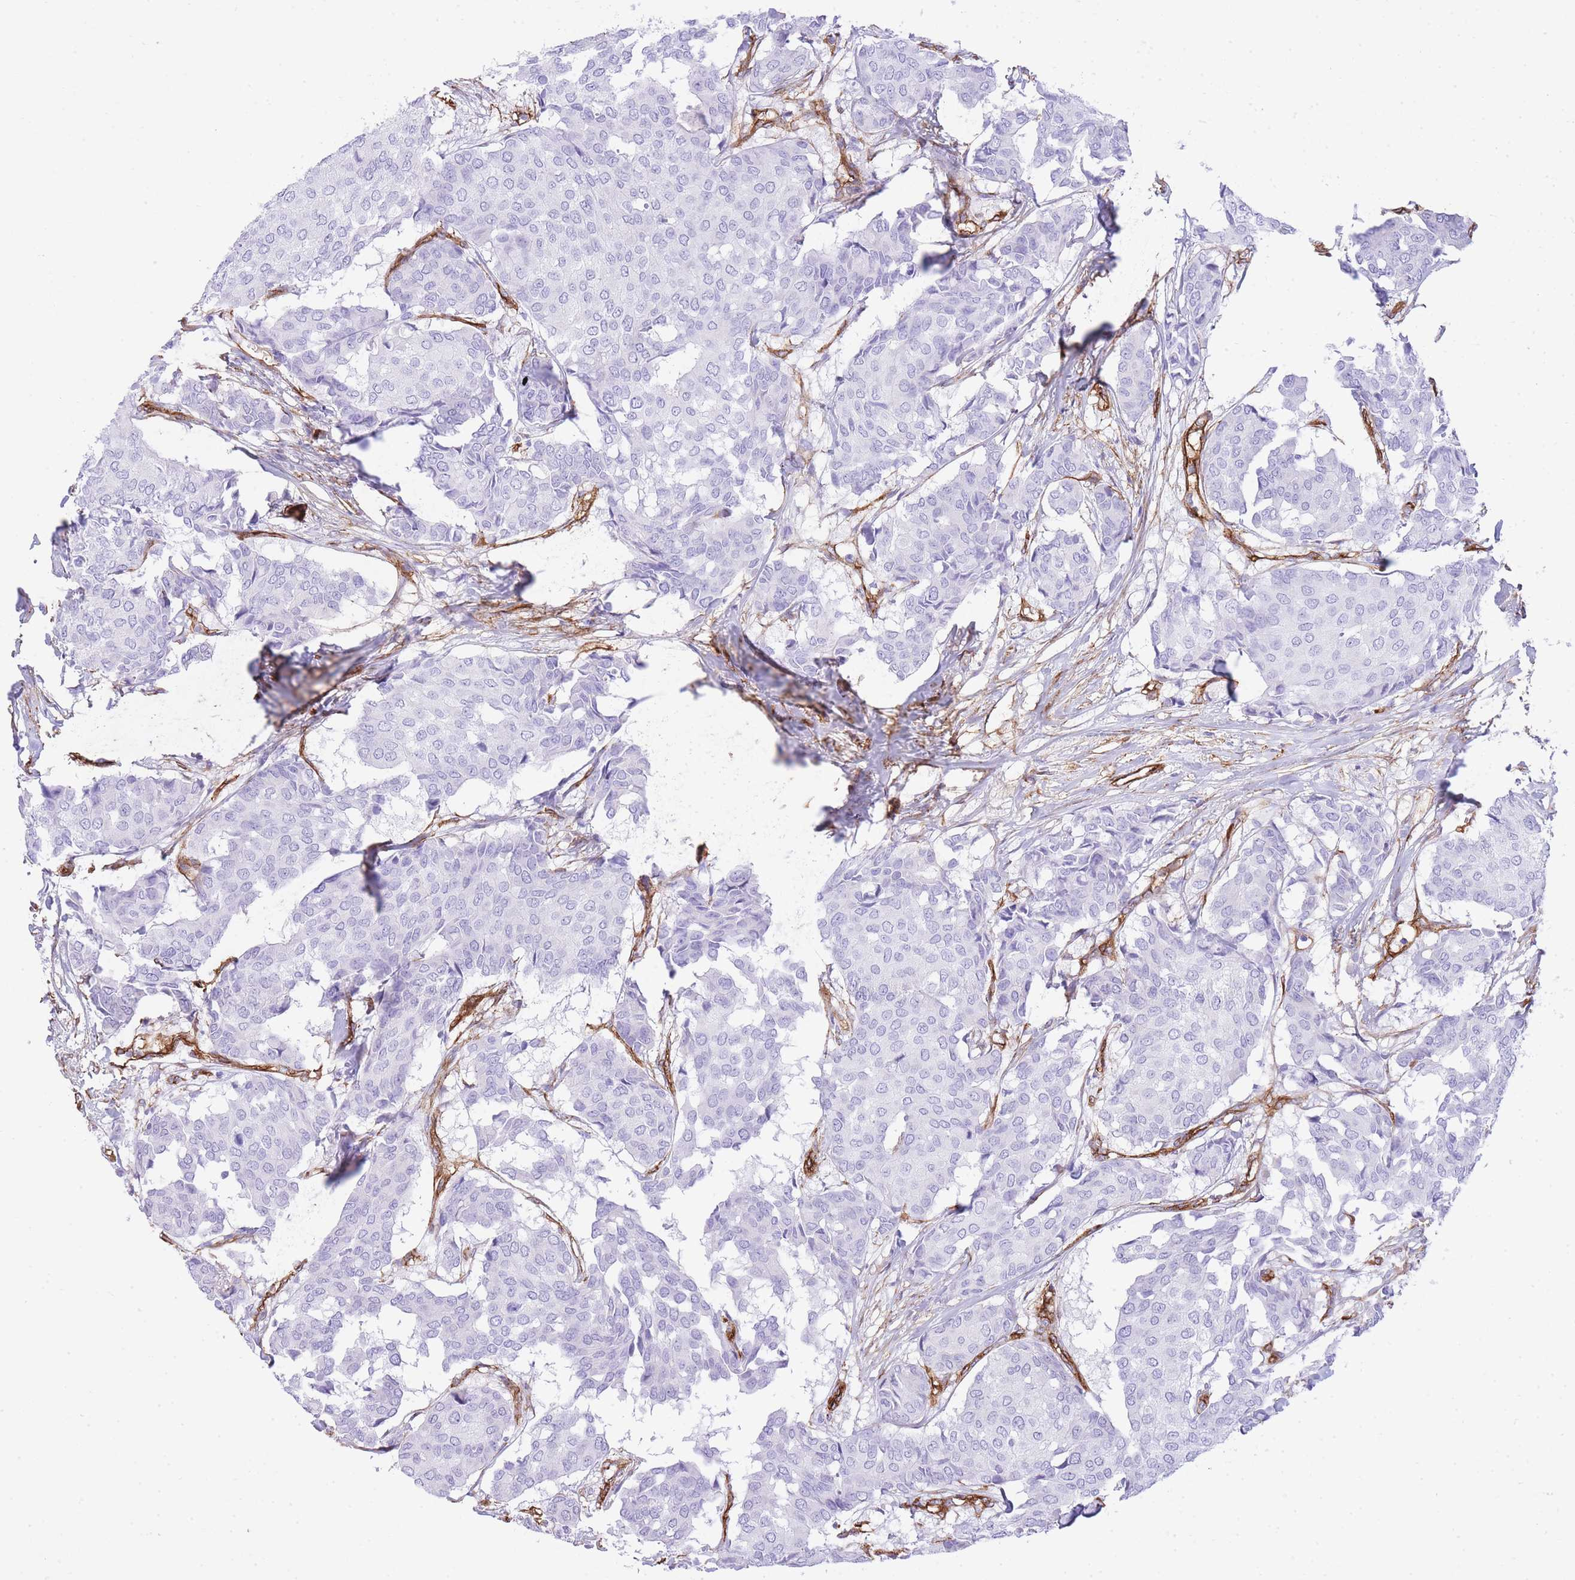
{"staining": {"intensity": "negative", "quantity": "none", "location": "none"}, "tissue": "breast cancer", "cell_type": "Tumor cells", "image_type": "cancer", "snomed": [{"axis": "morphology", "description": "Duct carcinoma"}, {"axis": "topography", "description": "Breast"}], "caption": "A micrograph of human breast cancer is negative for staining in tumor cells.", "gene": "CAVIN1", "patient": {"sex": "female", "age": 75}}